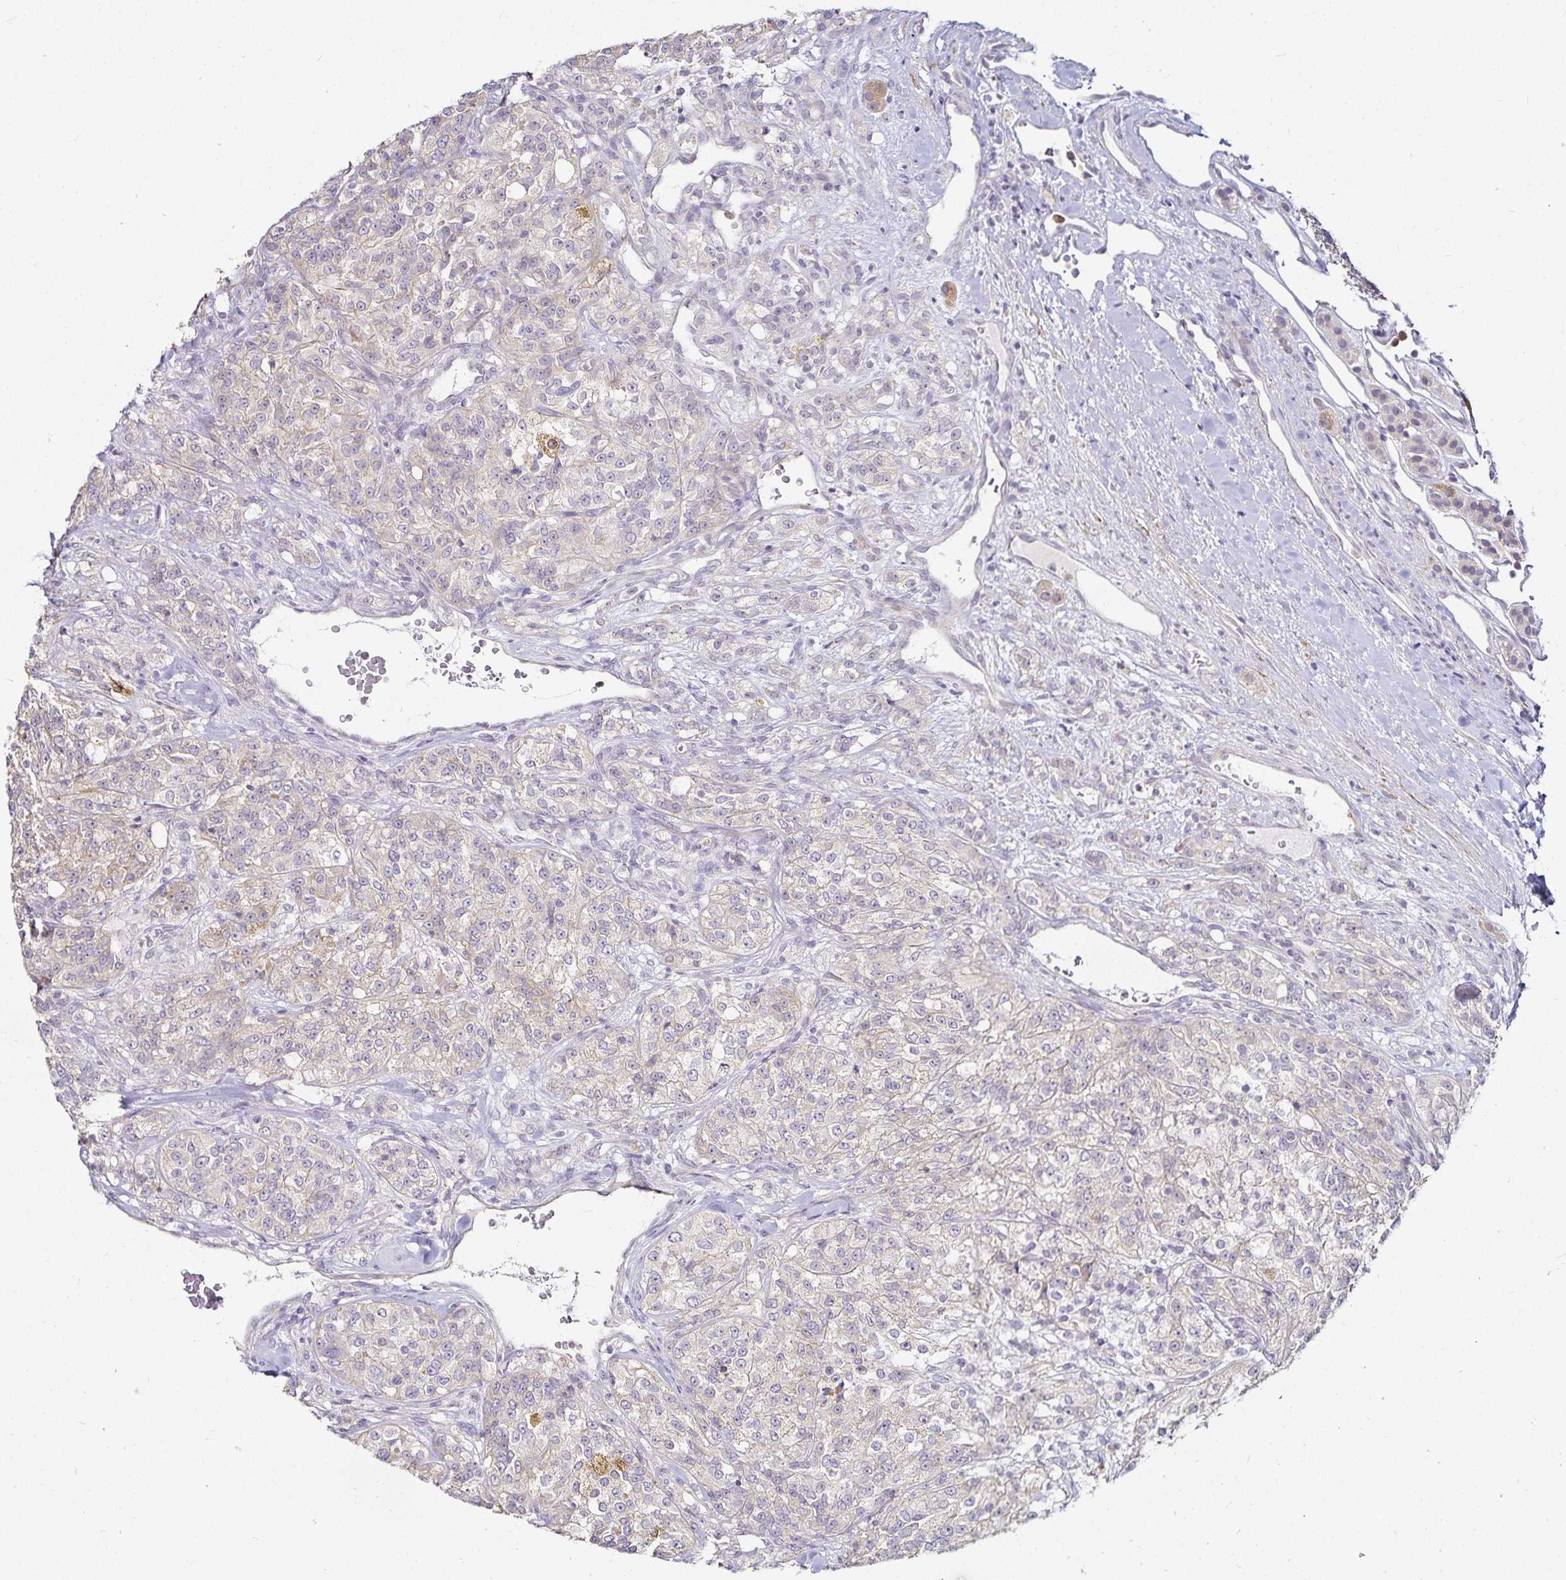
{"staining": {"intensity": "weak", "quantity": "<25%", "location": "cytoplasmic/membranous"}, "tissue": "renal cancer", "cell_type": "Tumor cells", "image_type": "cancer", "snomed": [{"axis": "morphology", "description": "Adenocarcinoma, NOS"}, {"axis": "topography", "description": "Kidney"}], "caption": "High magnification brightfield microscopy of renal adenocarcinoma stained with DAB (brown) and counterstained with hematoxylin (blue): tumor cells show no significant expression.", "gene": "GP2", "patient": {"sex": "female", "age": 63}}